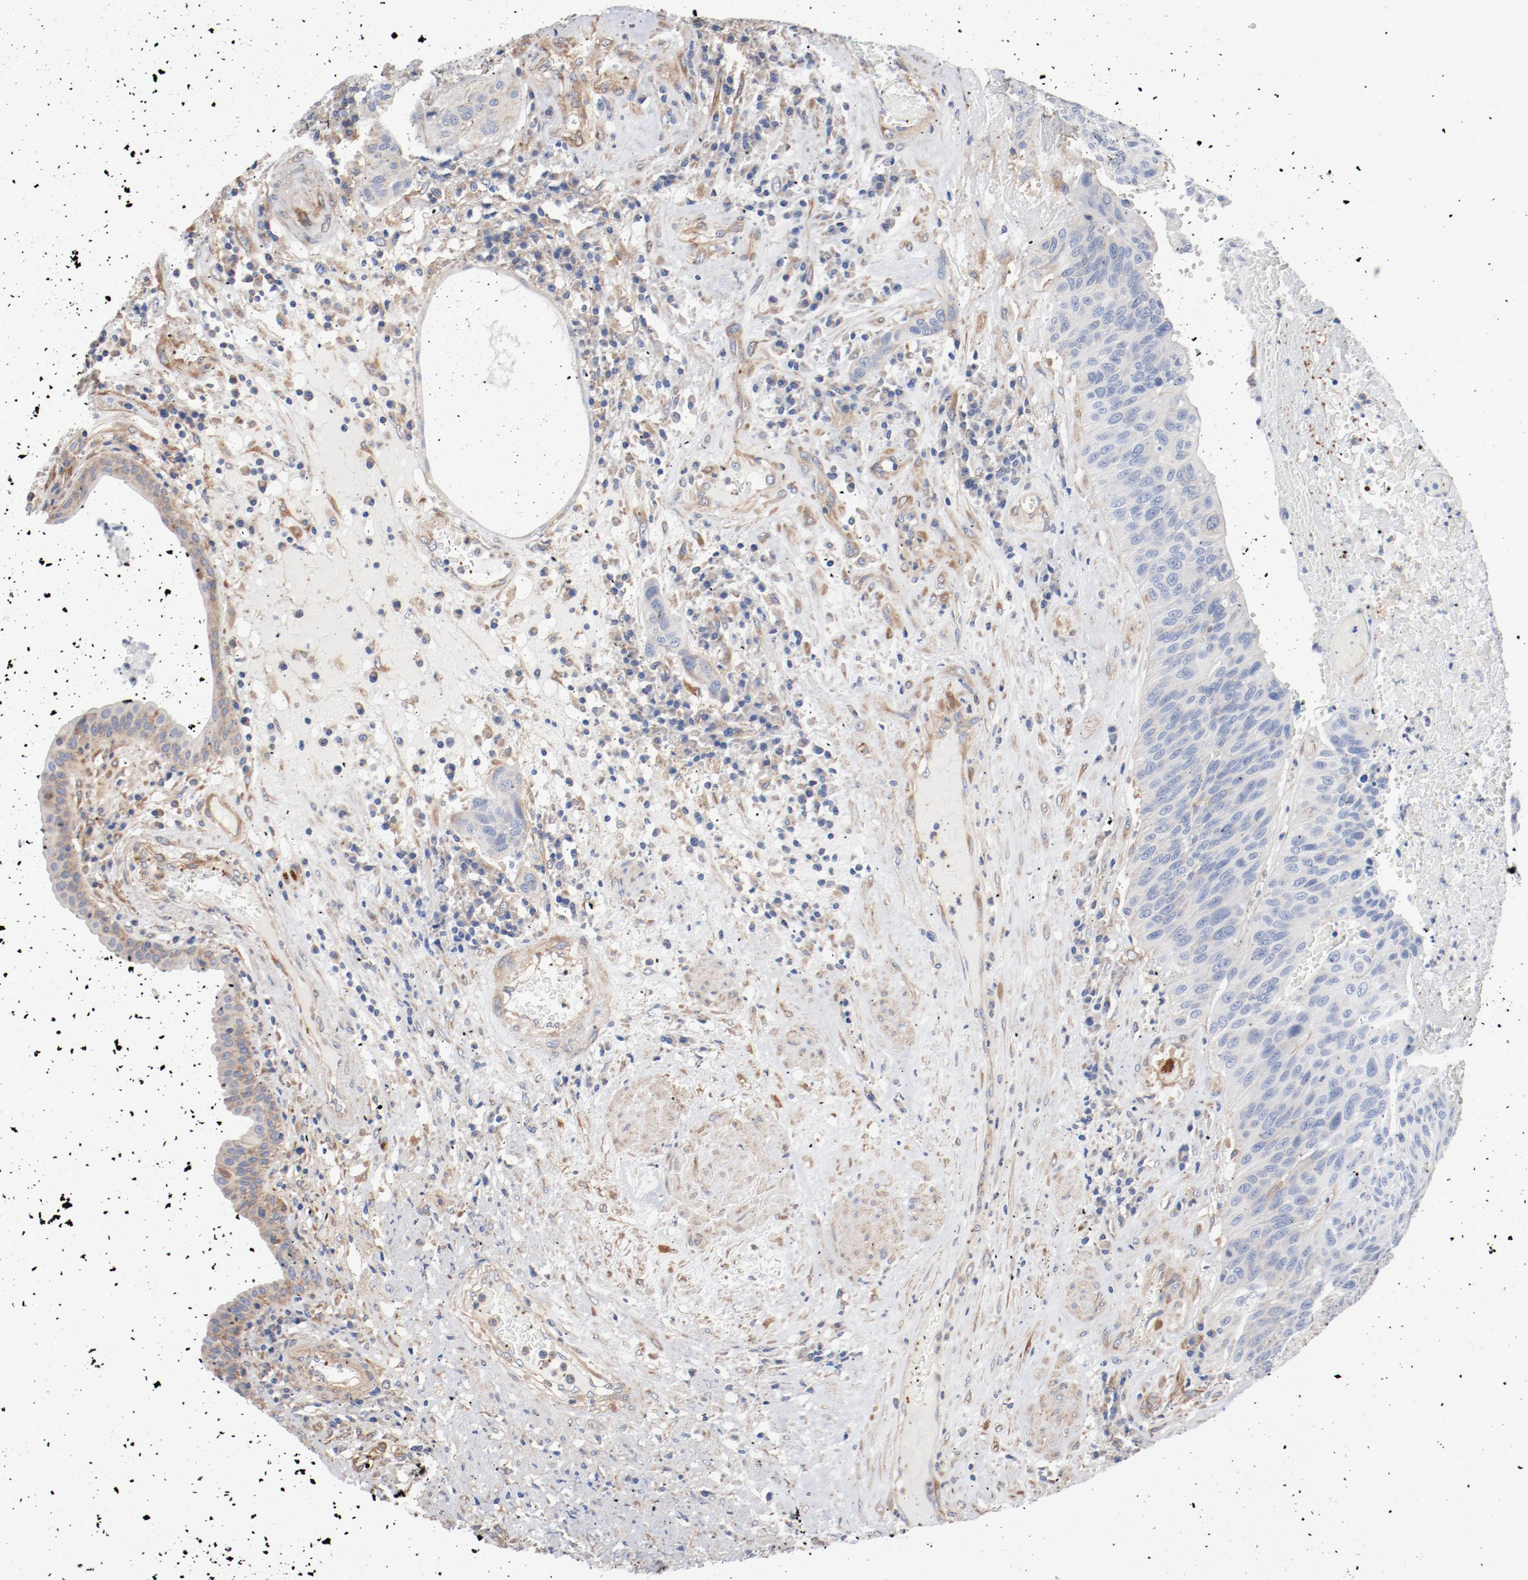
{"staining": {"intensity": "weak", "quantity": "<25%", "location": "cytoplasmic/membranous"}, "tissue": "urothelial cancer", "cell_type": "Tumor cells", "image_type": "cancer", "snomed": [{"axis": "morphology", "description": "Urothelial carcinoma, High grade"}, {"axis": "topography", "description": "Urinary bladder"}], "caption": "Urothelial cancer was stained to show a protein in brown. There is no significant staining in tumor cells.", "gene": "ILK", "patient": {"sex": "male", "age": 66}}